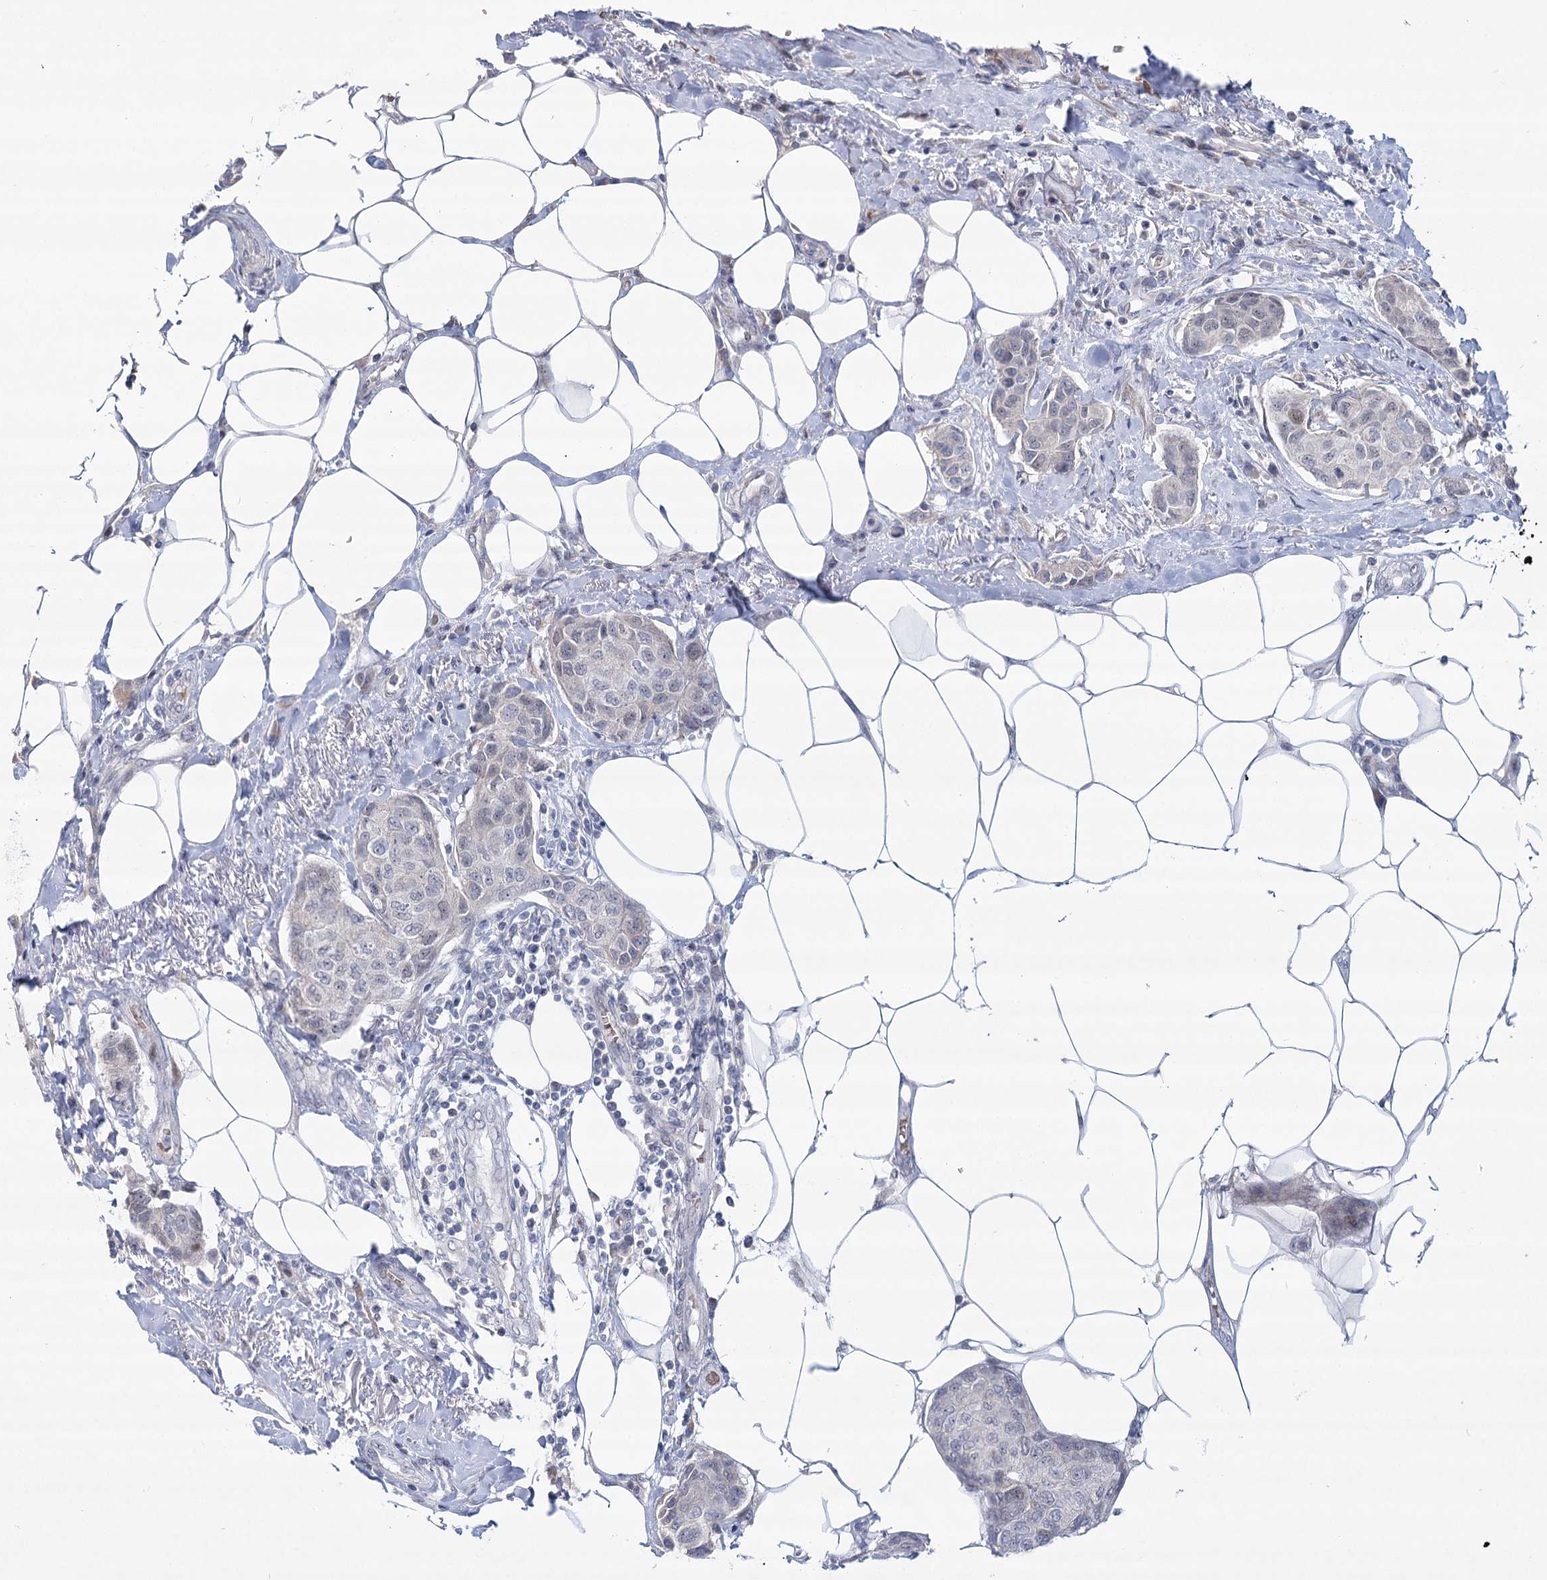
{"staining": {"intensity": "negative", "quantity": "none", "location": "none"}, "tissue": "breast cancer", "cell_type": "Tumor cells", "image_type": "cancer", "snomed": [{"axis": "morphology", "description": "Duct carcinoma"}, {"axis": "topography", "description": "Breast"}], "caption": "Protein analysis of infiltrating ductal carcinoma (breast) exhibits no significant expression in tumor cells.", "gene": "NSMCE4A", "patient": {"sex": "female", "age": 80}}